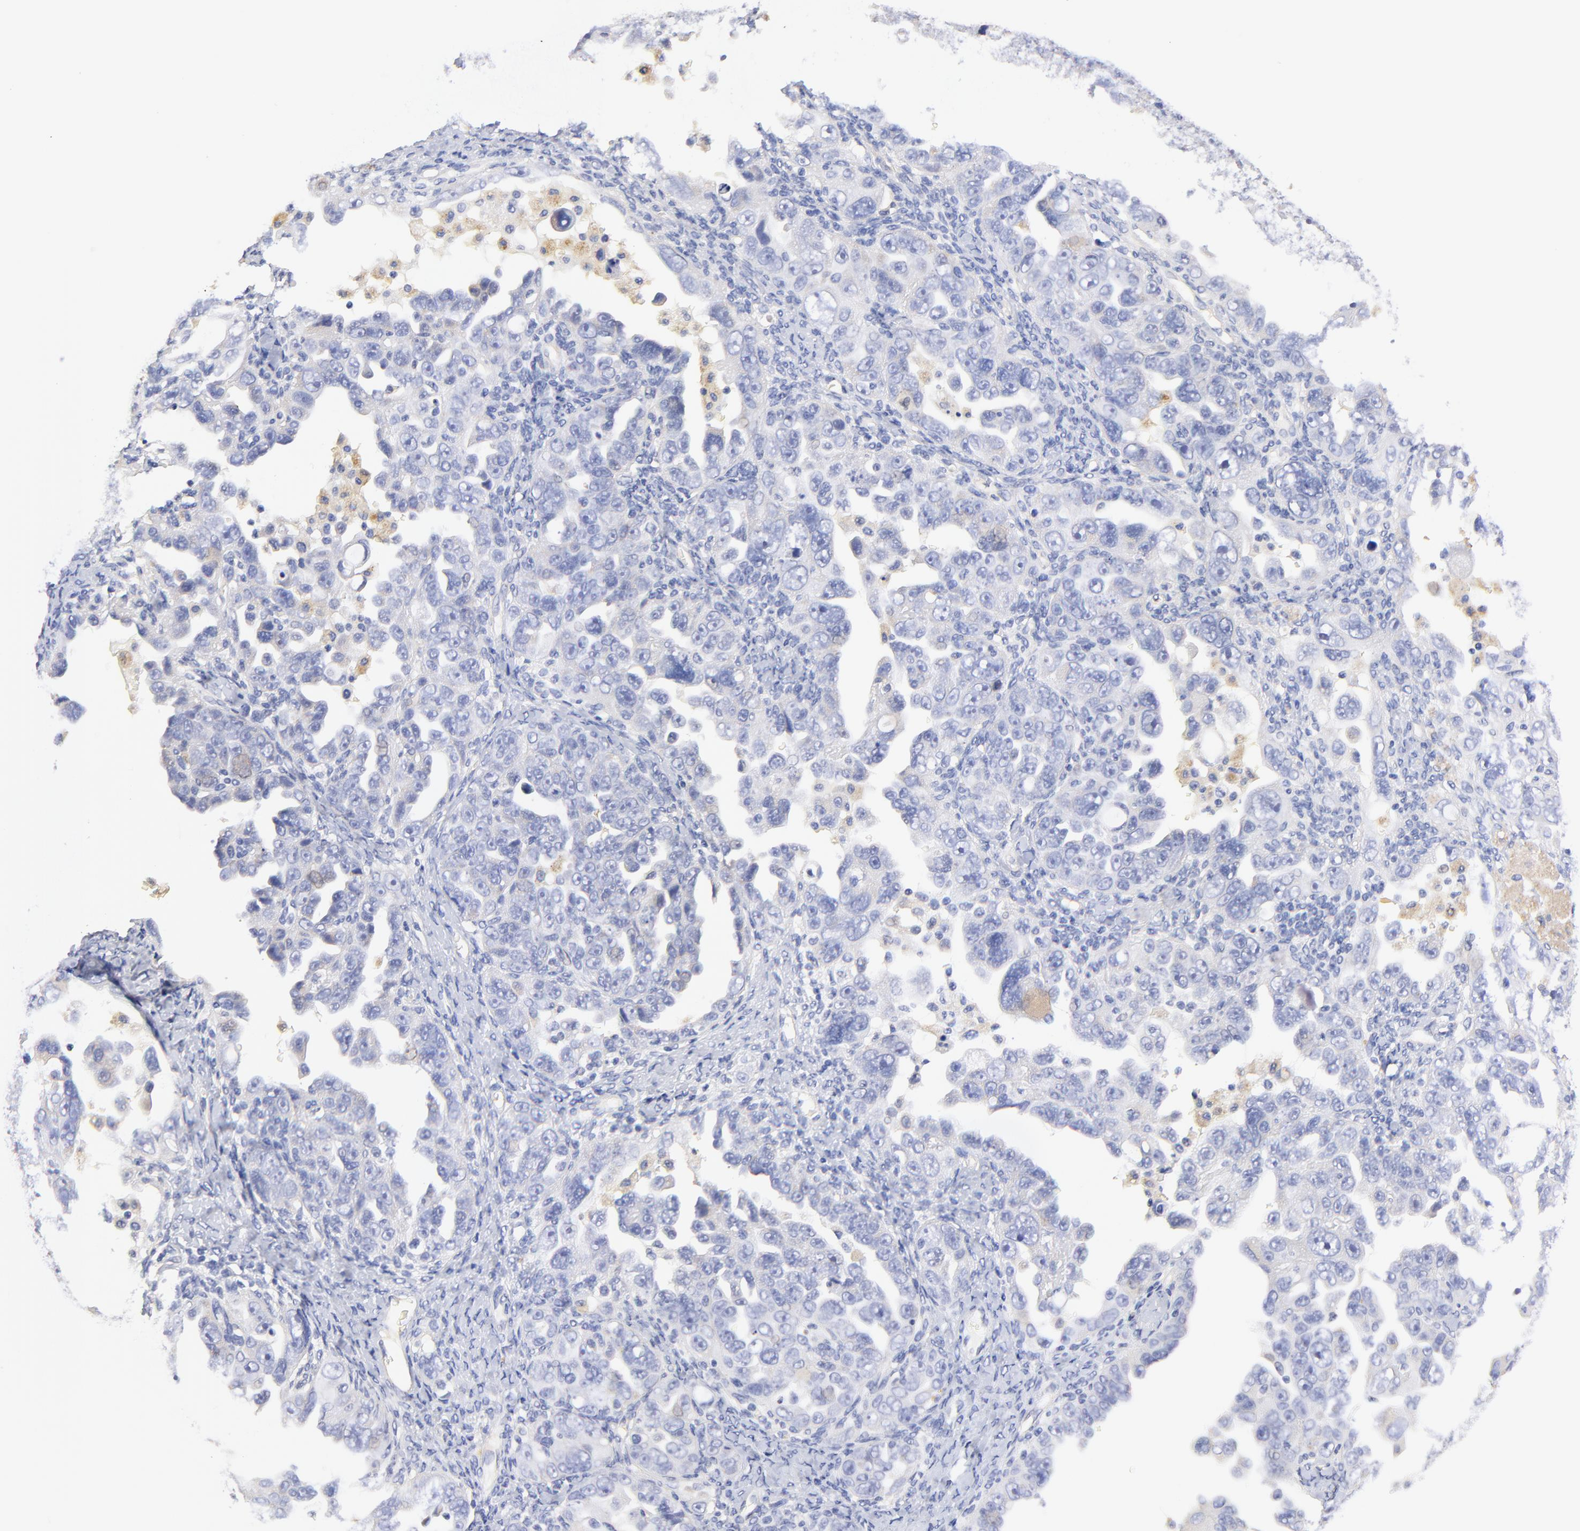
{"staining": {"intensity": "weak", "quantity": "<25%", "location": "cytoplasmic/membranous"}, "tissue": "ovarian cancer", "cell_type": "Tumor cells", "image_type": "cancer", "snomed": [{"axis": "morphology", "description": "Cystadenocarcinoma, serous, NOS"}, {"axis": "topography", "description": "Ovary"}], "caption": "A histopathology image of serous cystadenocarcinoma (ovarian) stained for a protein exhibits no brown staining in tumor cells.", "gene": "HS3ST1", "patient": {"sex": "female", "age": 66}}